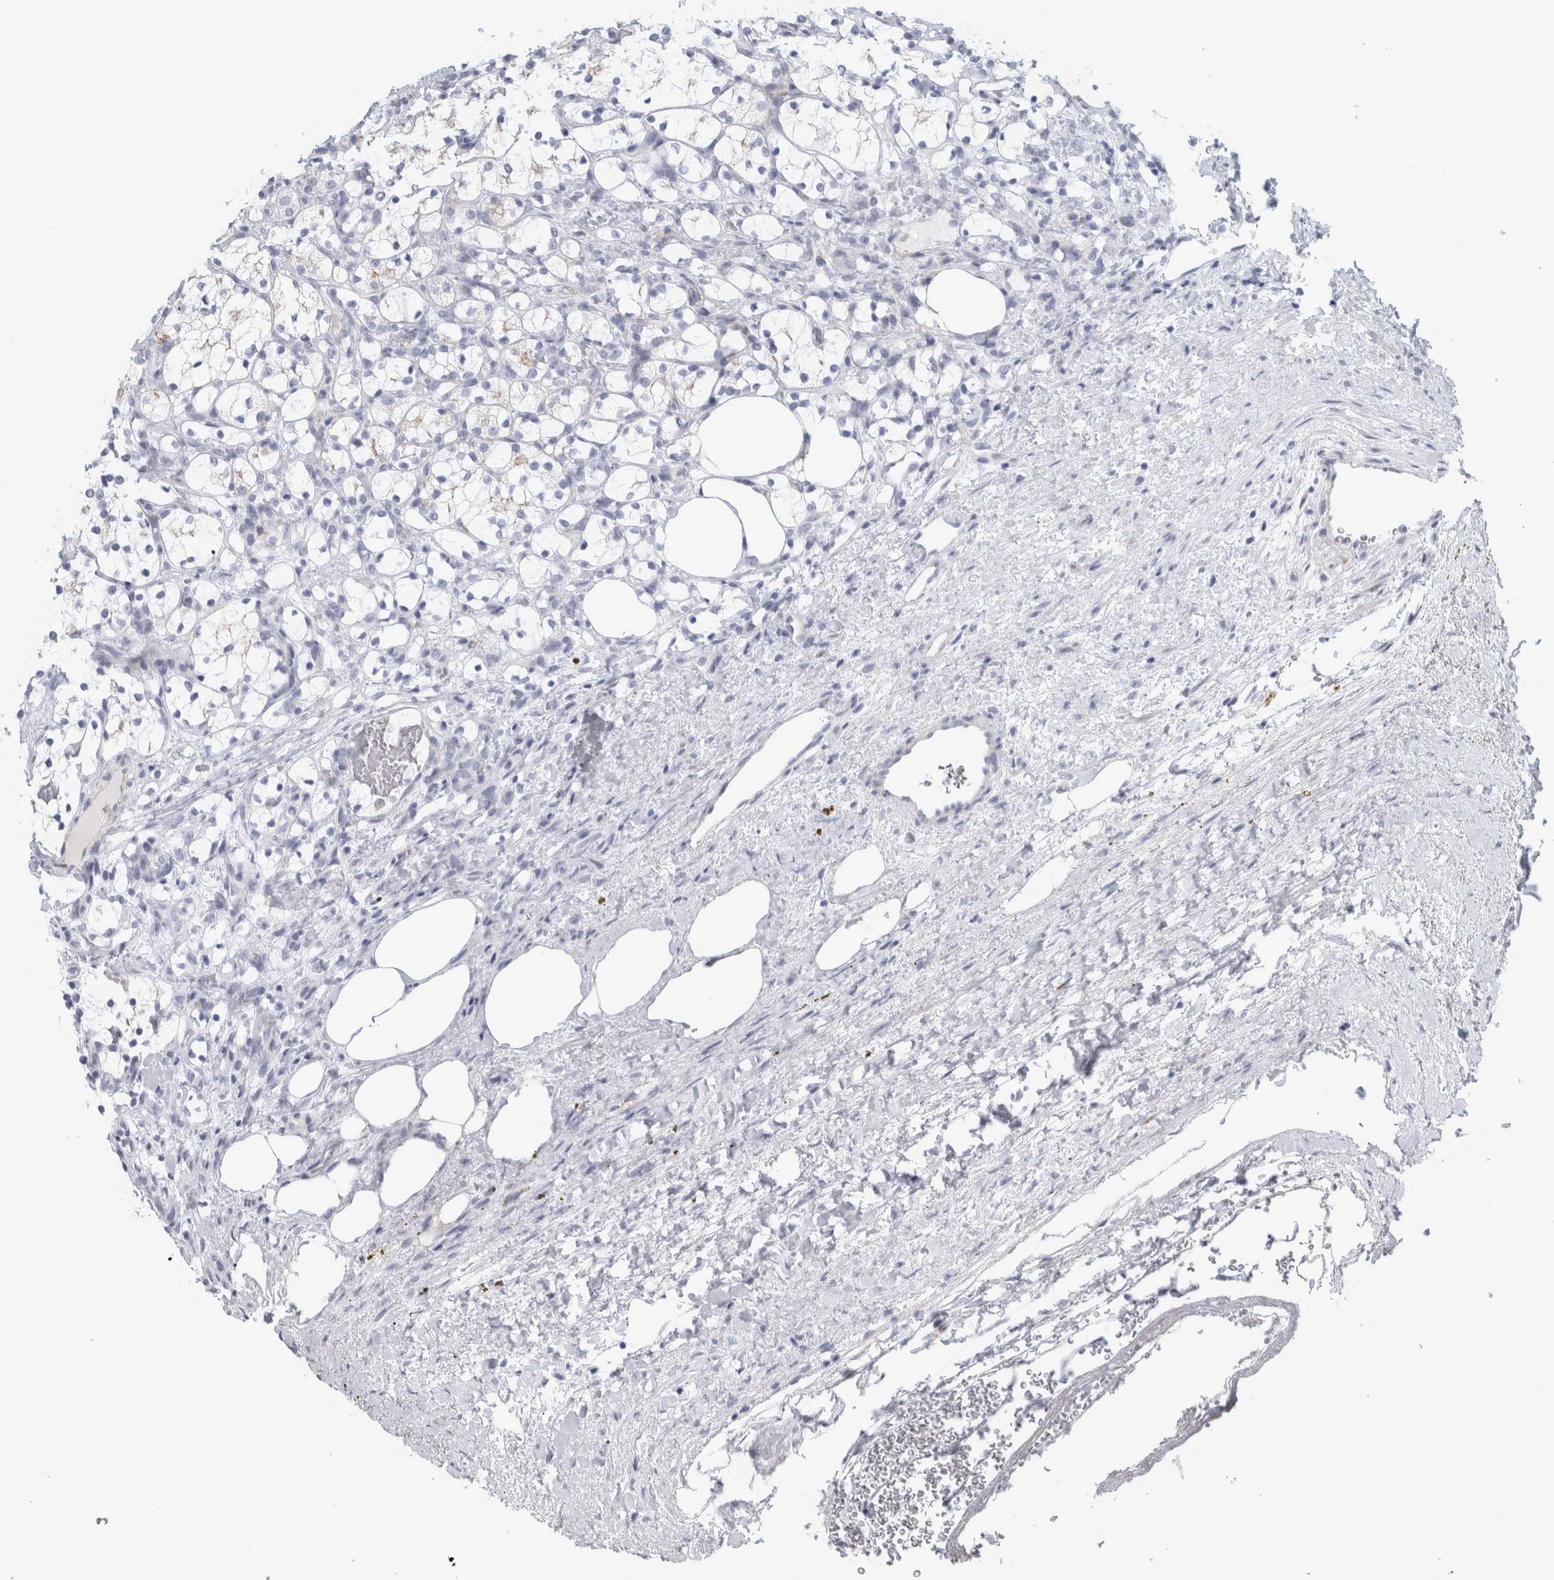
{"staining": {"intensity": "negative", "quantity": "none", "location": "none"}, "tissue": "renal cancer", "cell_type": "Tumor cells", "image_type": "cancer", "snomed": [{"axis": "morphology", "description": "Adenocarcinoma, NOS"}, {"axis": "topography", "description": "Kidney"}], "caption": "Renal adenocarcinoma stained for a protein using immunohistochemistry (IHC) shows no expression tumor cells.", "gene": "B3GNT3", "patient": {"sex": "female", "age": 69}}